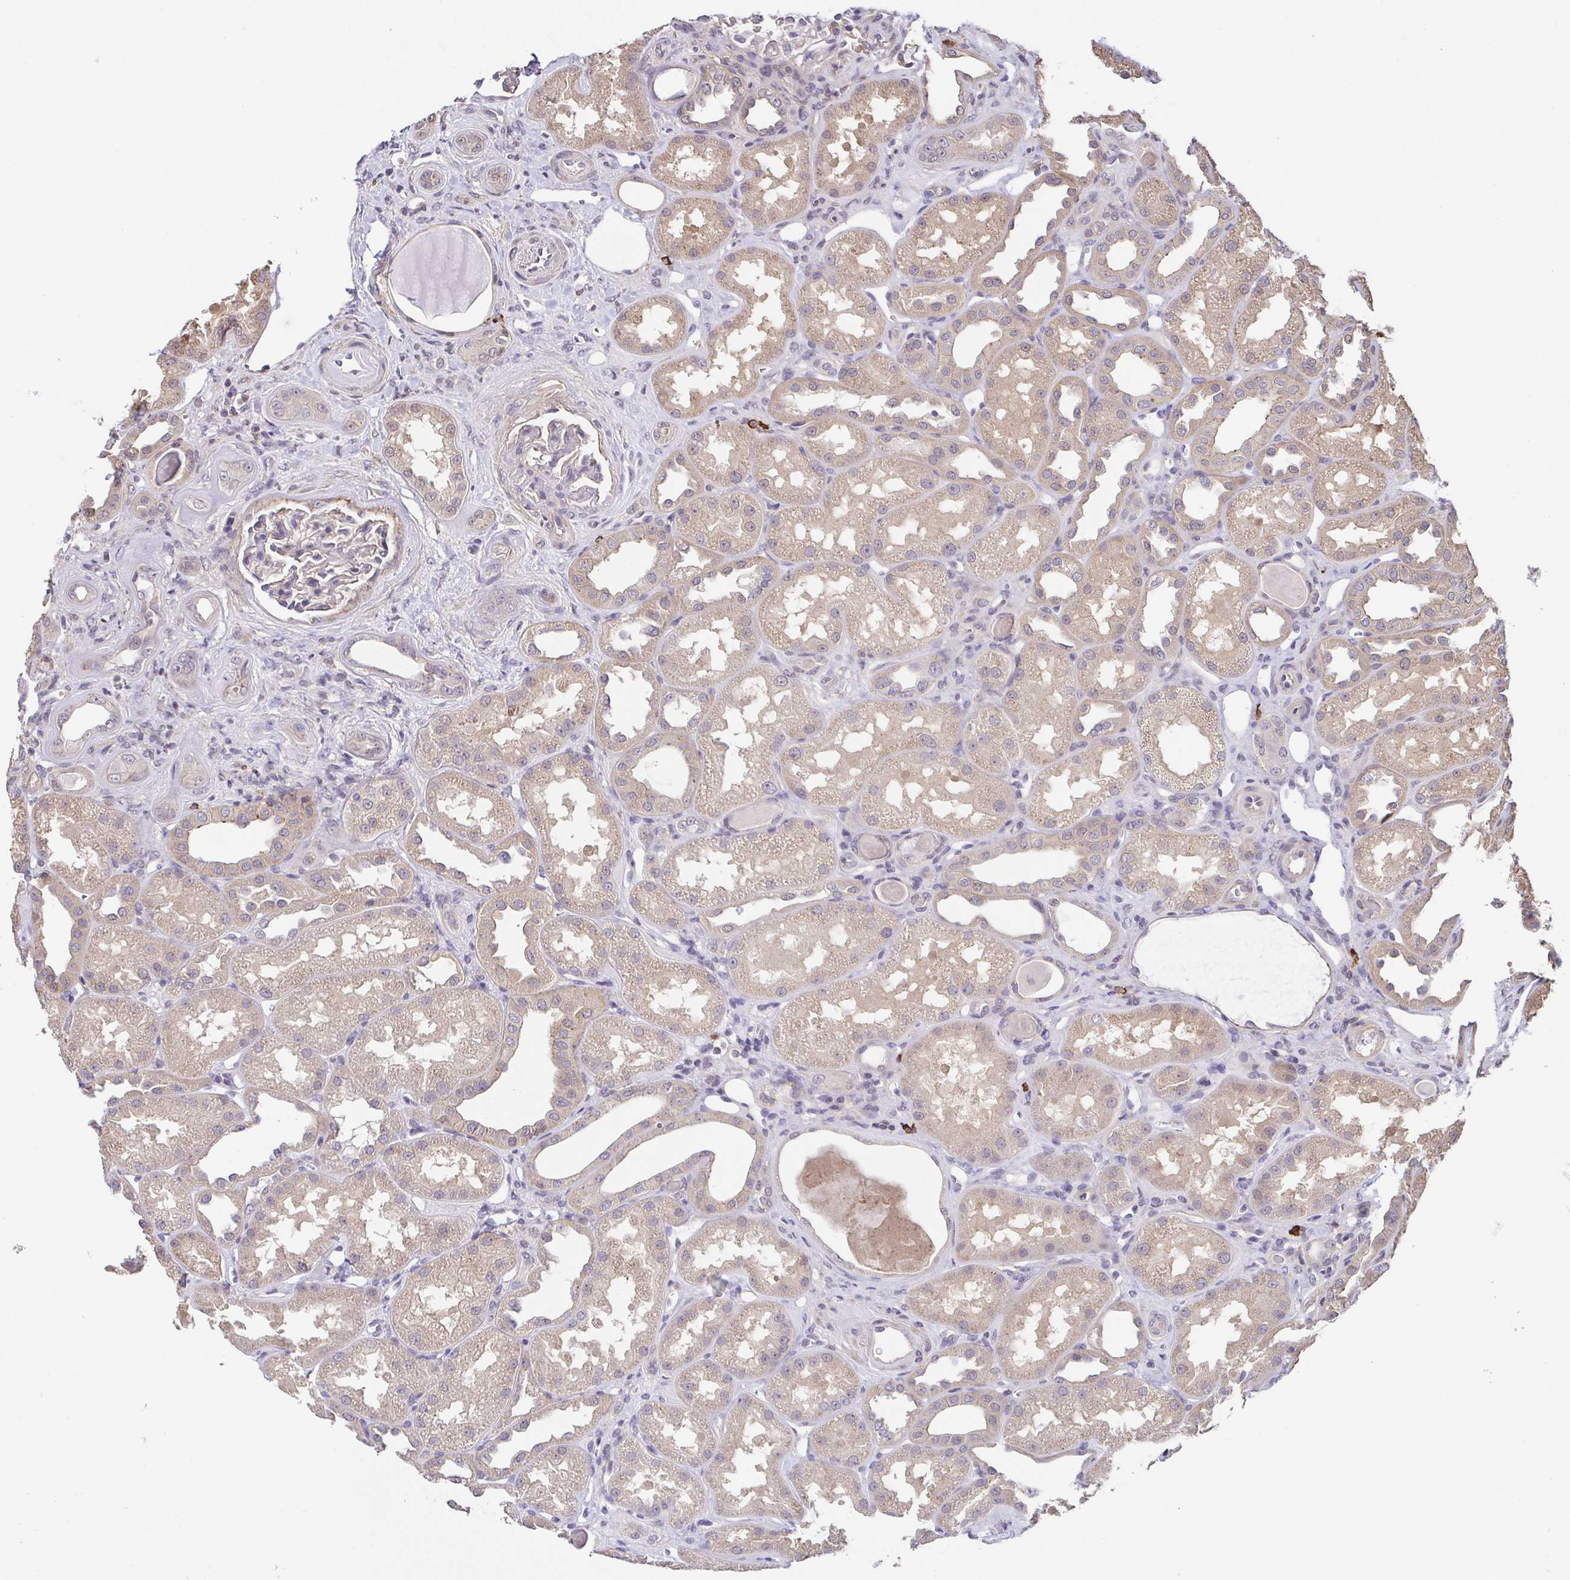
{"staining": {"intensity": "negative", "quantity": "none", "location": "none"}, "tissue": "kidney", "cell_type": "Cells in glomeruli", "image_type": "normal", "snomed": [{"axis": "morphology", "description": "Normal tissue, NOS"}, {"axis": "topography", "description": "Kidney"}], "caption": "The immunohistochemistry (IHC) micrograph has no significant staining in cells in glomeruli of kidney. (Immunohistochemistry (ihc), brightfield microscopy, high magnification).", "gene": "PREPL", "patient": {"sex": "male", "age": 61}}